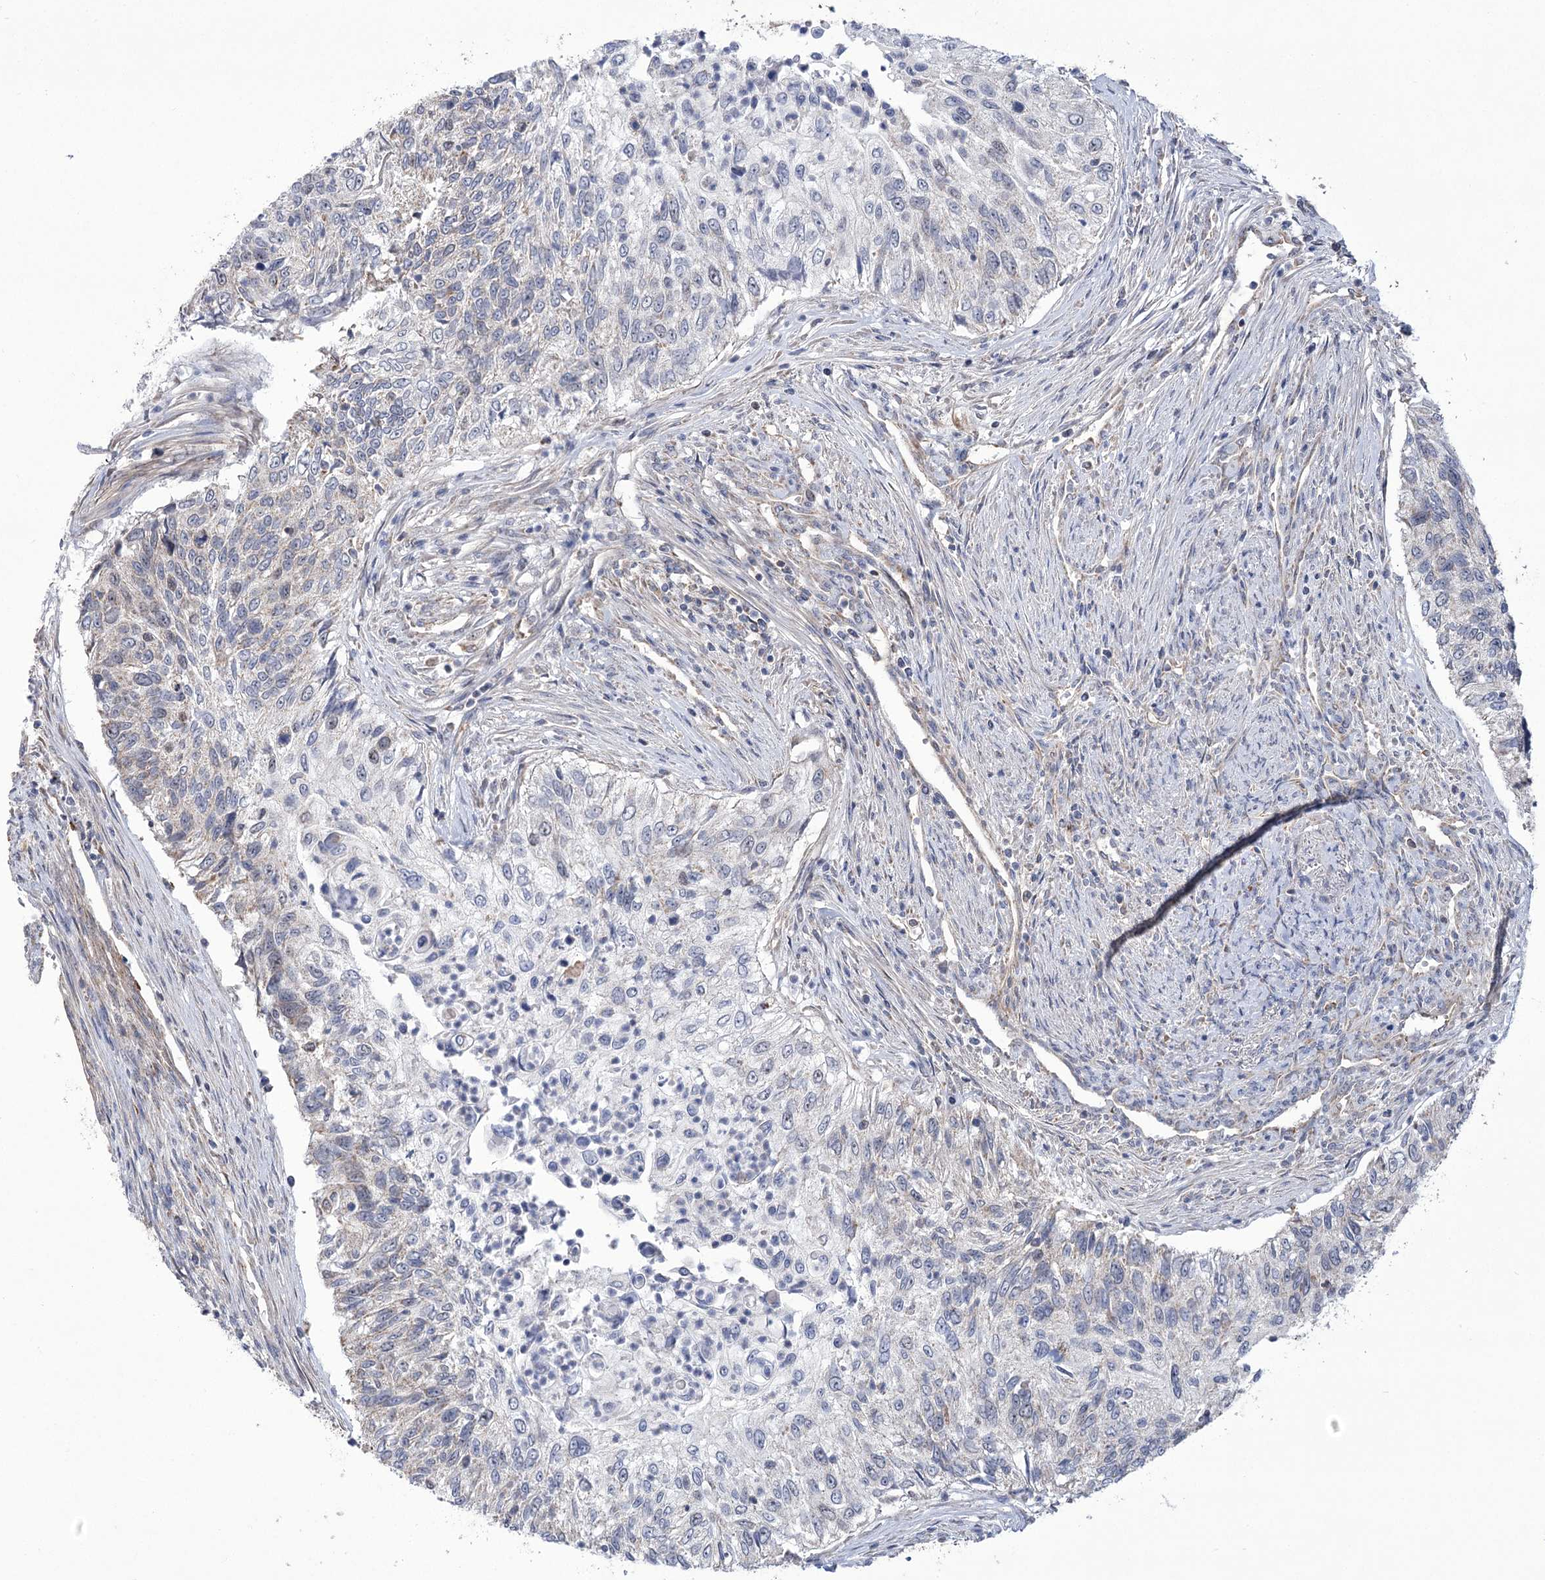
{"staining": {"intensity": "weak", "quantity": "<25%", "location": "cytoplasmic/membranous"}, "tissue": "urothelial cancer", "cell_type": "Tumor cells", "image_type": "cancer", "snomed": [{"axis": "morphology", "description": "Urothelial carcinoma, High grade"}, {"axis": "topography", "description": "Urinary bladder"}], "caption": "Micrograph shows no significant protein staining in tumor cells of urothelial cancer. (DAB IHC with hematoxylin counter stain).", "gene": "ECHDC3", "patient": {"sex": "female", "age": 60}}